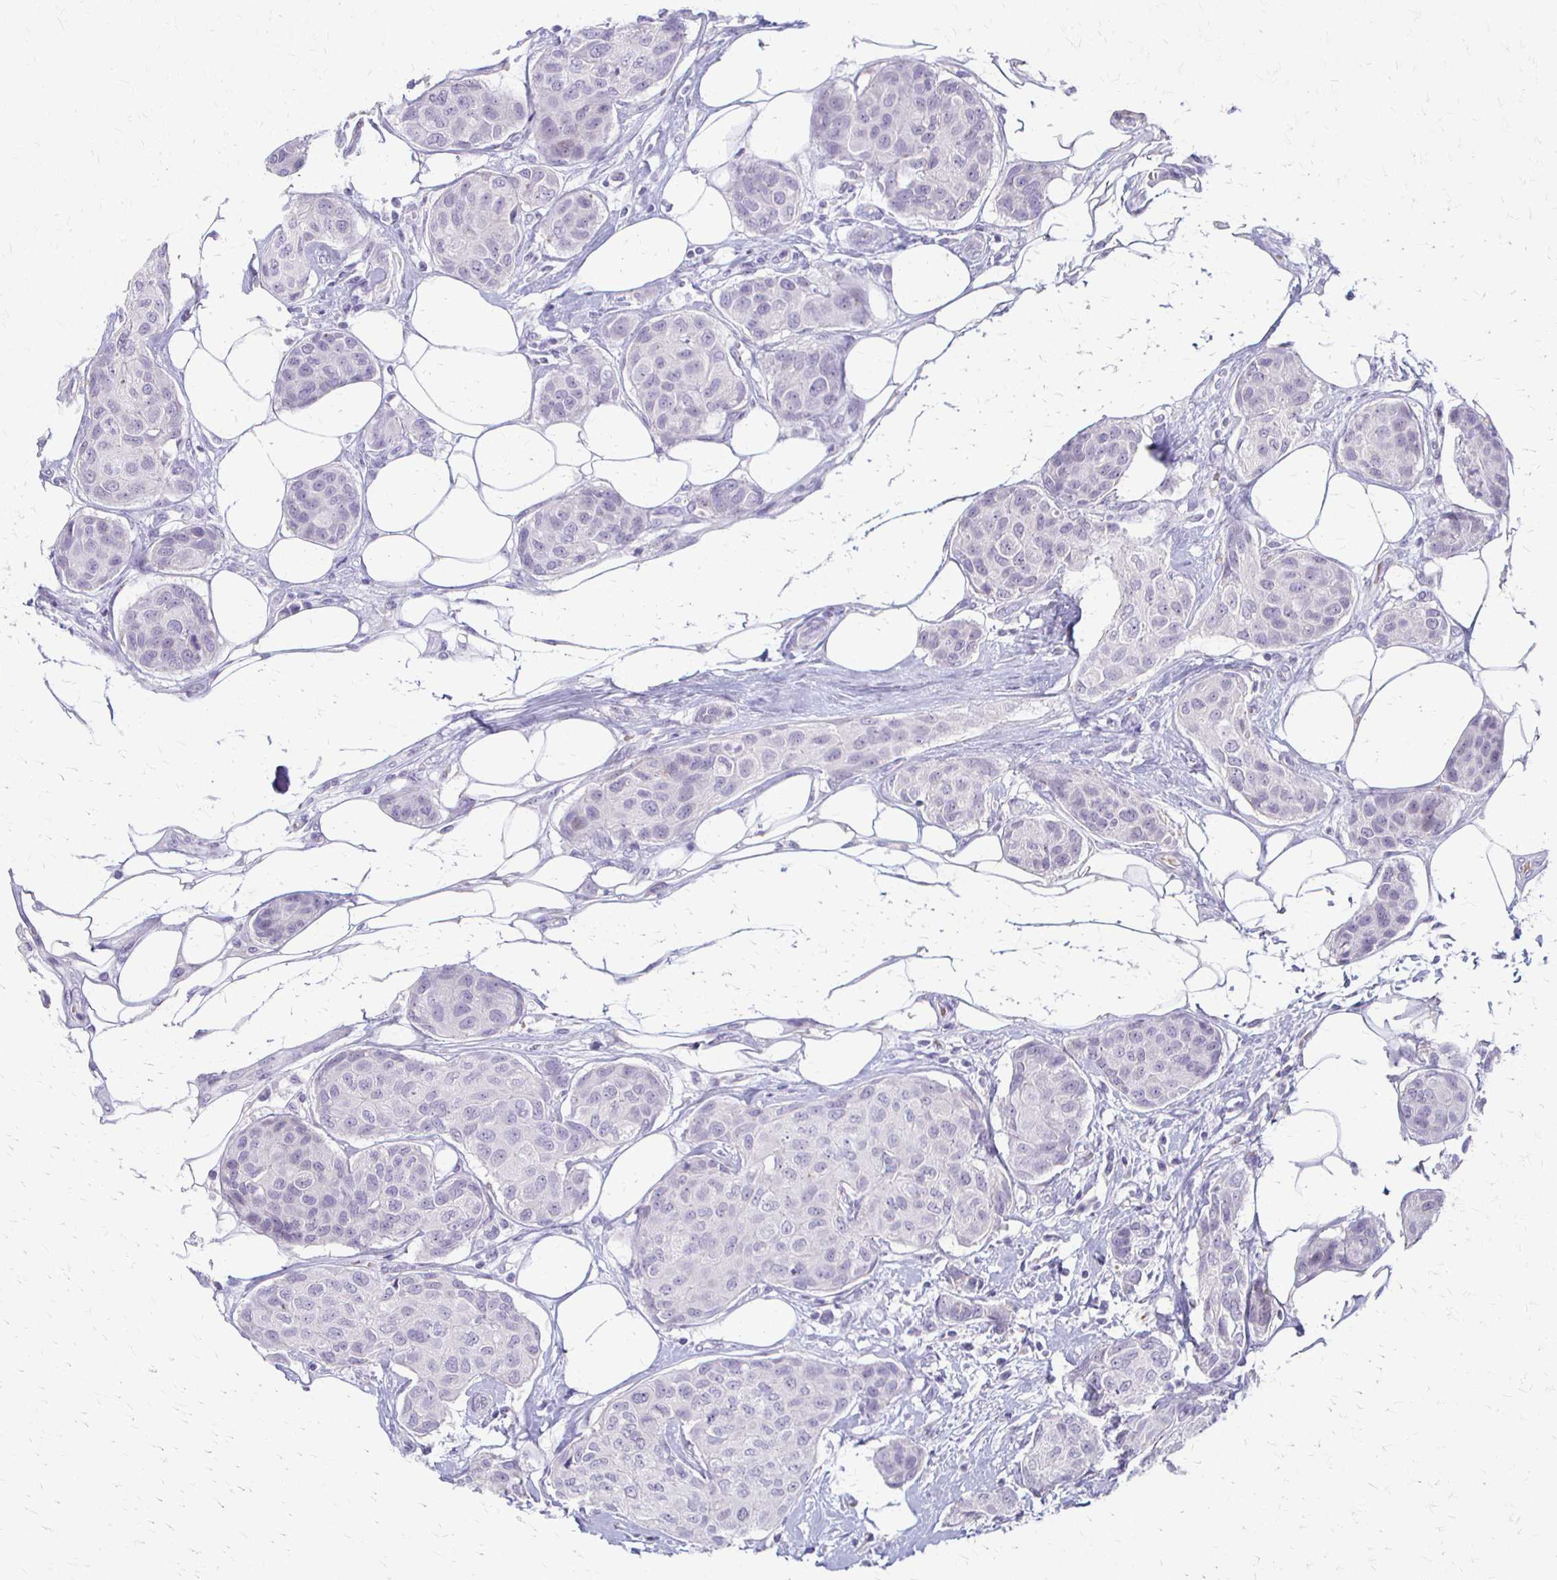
{"staining": {"intensity": "negative", "quantity": "none", "location": "none"}, "tissue": "breast cancer", "cell_type": "Tumor cells", "image_type": "cancer", "snomed": [{"axis": "morphology", "description": "Duct carcinoma"}, {"axis": "topography", "description": "Breast"}, {"axis": "topography", "description": "Lymph node"}], "caption": "Tumor cells show no significant positivity in breast cancer (intraductal carcinoma).", "gene": "ACP5", "patient": {"sex": "female", "age": 80}}